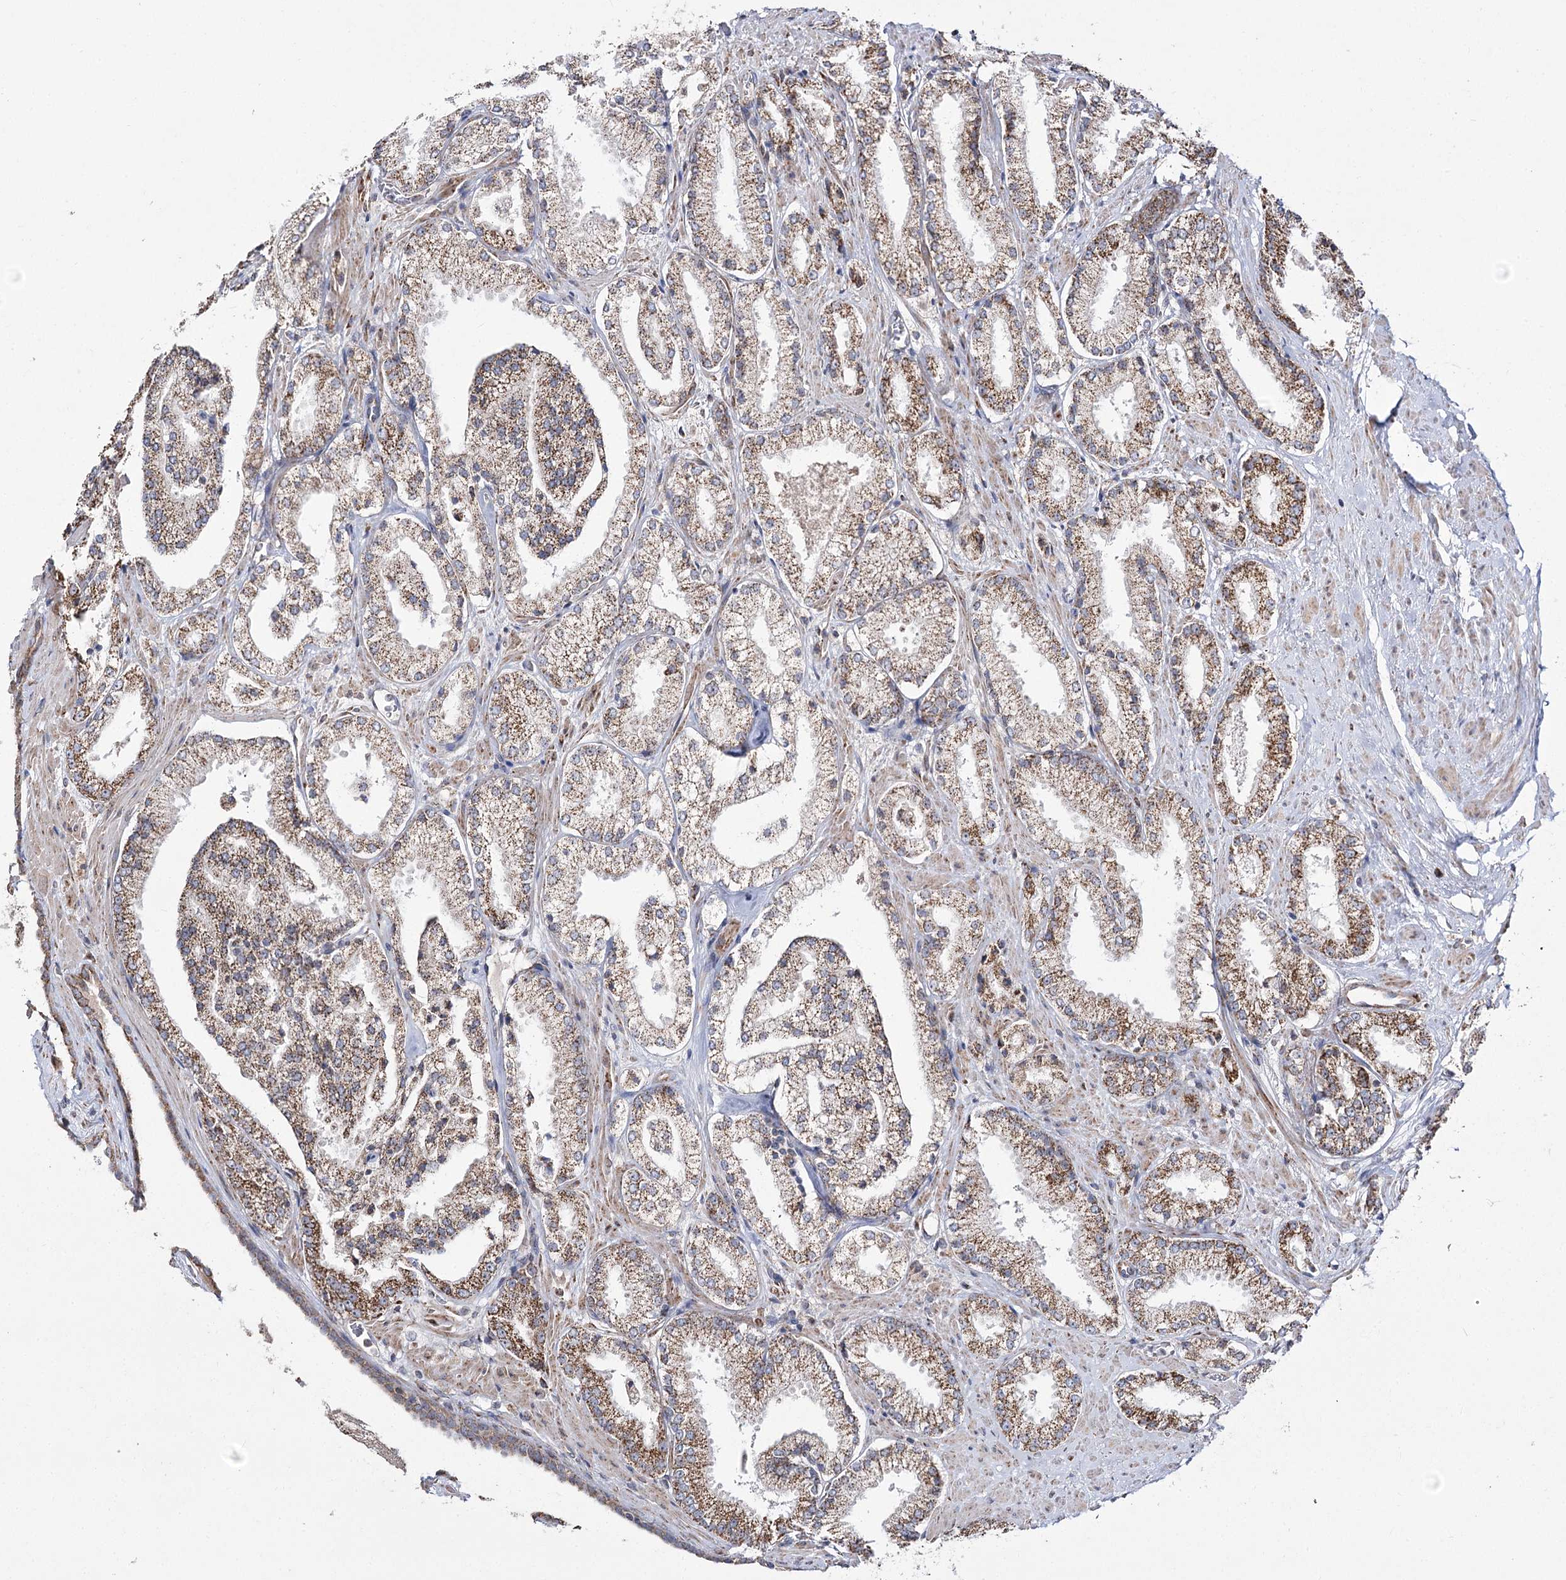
{"staining": {"intensity": "moderate", "quantity": ">75%", "location": "cytoplasmic/membranous"}, "tissue": "prostate cancer", "cell_type": "Tumor cells", "image_type": "cancer", "snomed": [{"axis": "morphology", "description": "Adenocarcinoma, High grade"}, {"axis": "topography", "description": "Prostate"}], "caption": "A photomicrograph of human prostate cancer (adenocarcinoma (high-grade)) stained for a protein demonstrates moderate cytoplasmic/membranous brown staining in tumor cells. (DAB (3,3'-diaminobenzidine) IHC, brown staining for protein, blue staining for nuclei).", "gene": "NADK2", "patient": {"sex": "male", "age": 73}}